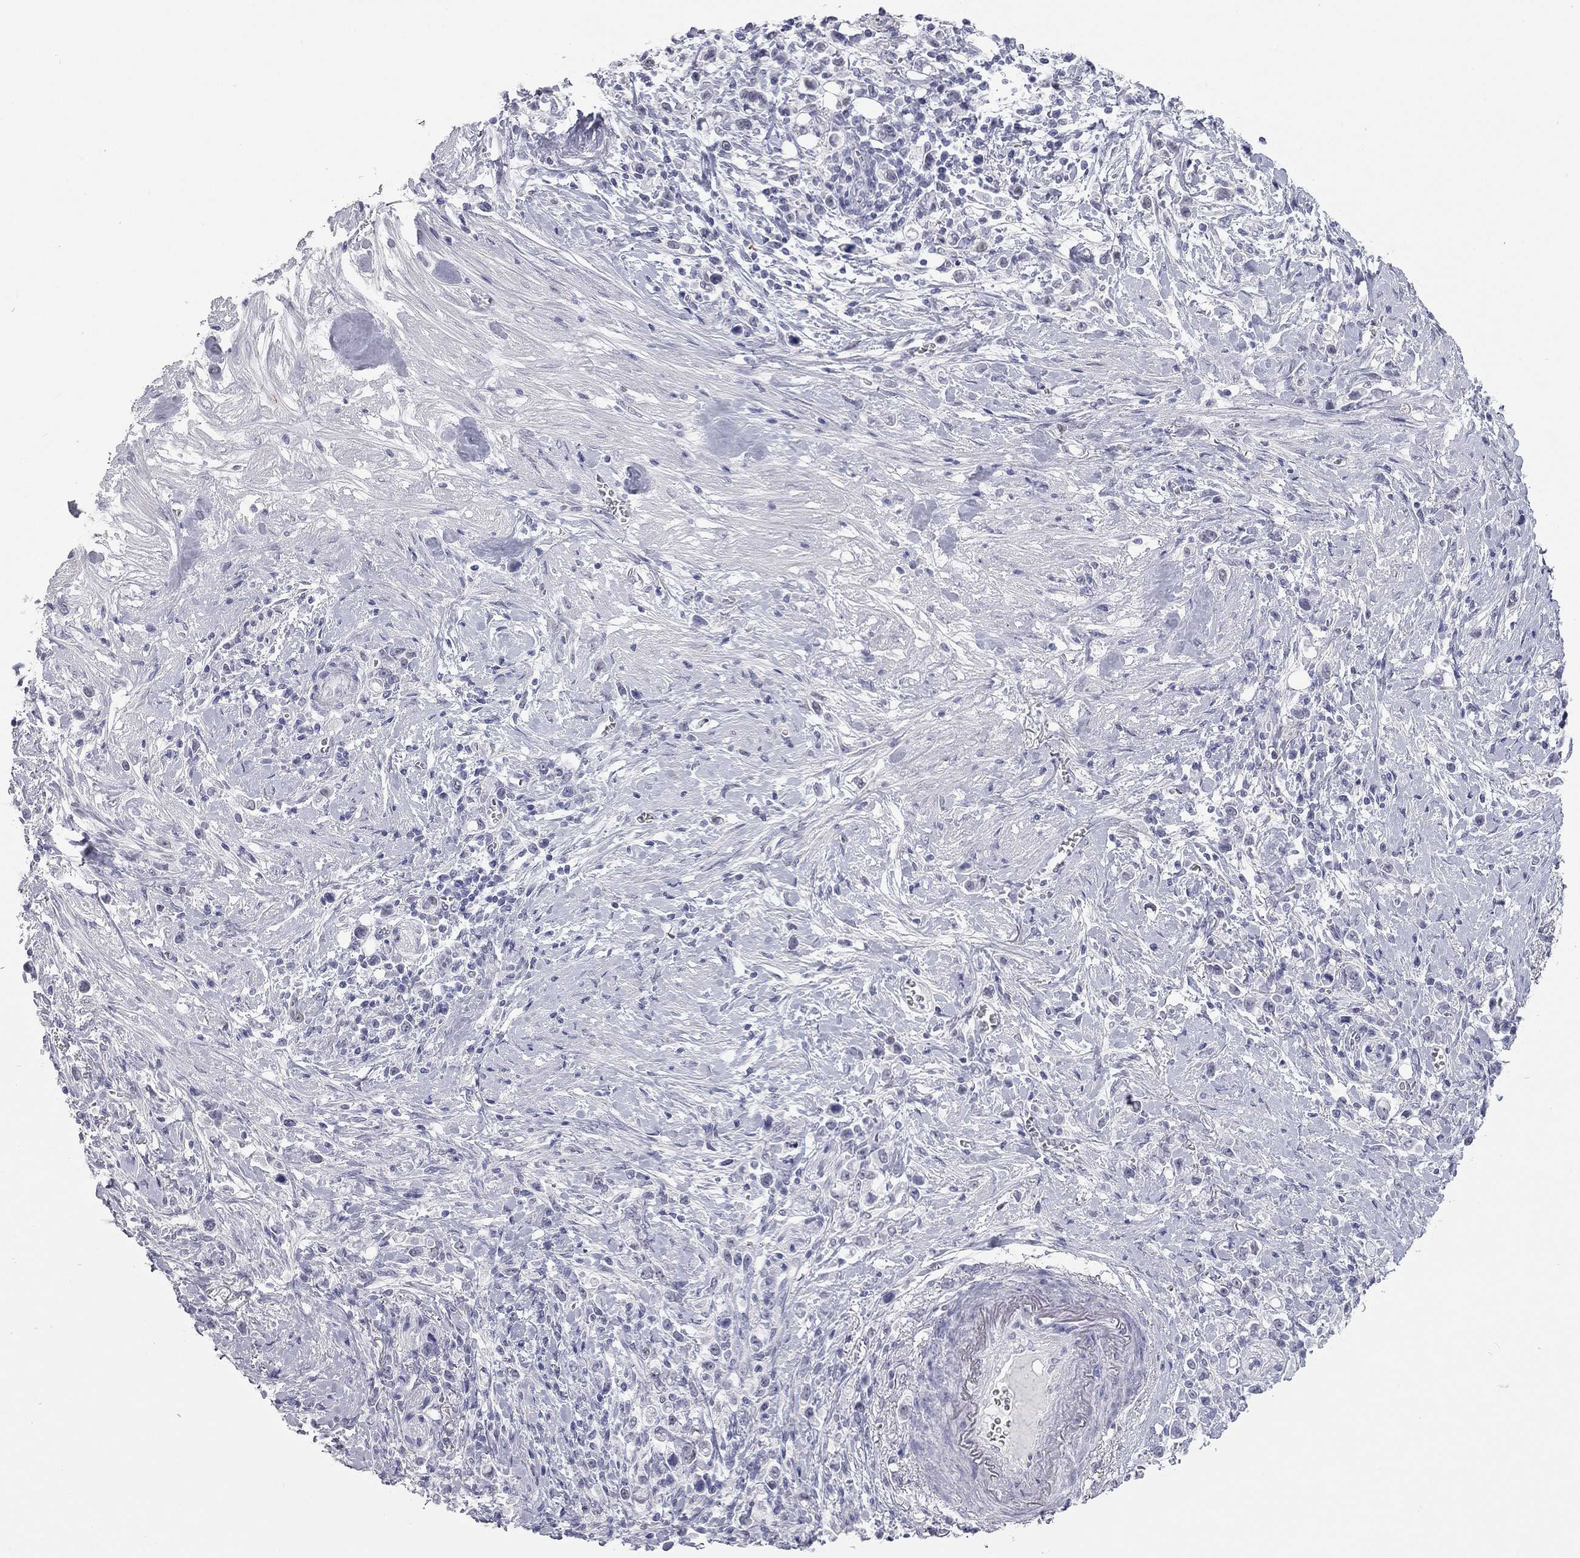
{"staining": {"intensity": "negative", "quantity": "none", "location": "none"}, "tissue": "stomach cancer", "cell_type": "Tumor cells", "image_type": "cancer", "snomed": [{"axis": "morphology", "description": "Adenocarcinoma, NOS"}, {"axis": "topography", "description": "Stomach"}], "caption": "Protein analysis of adenocarcinoma (stomach) demonstrates no significant expression in tumor cells. (DAB IHC visualized using brightfield microscopy, high magnification).", "gene": "AK8", "patient": {"sex": "male", "age": 63}}